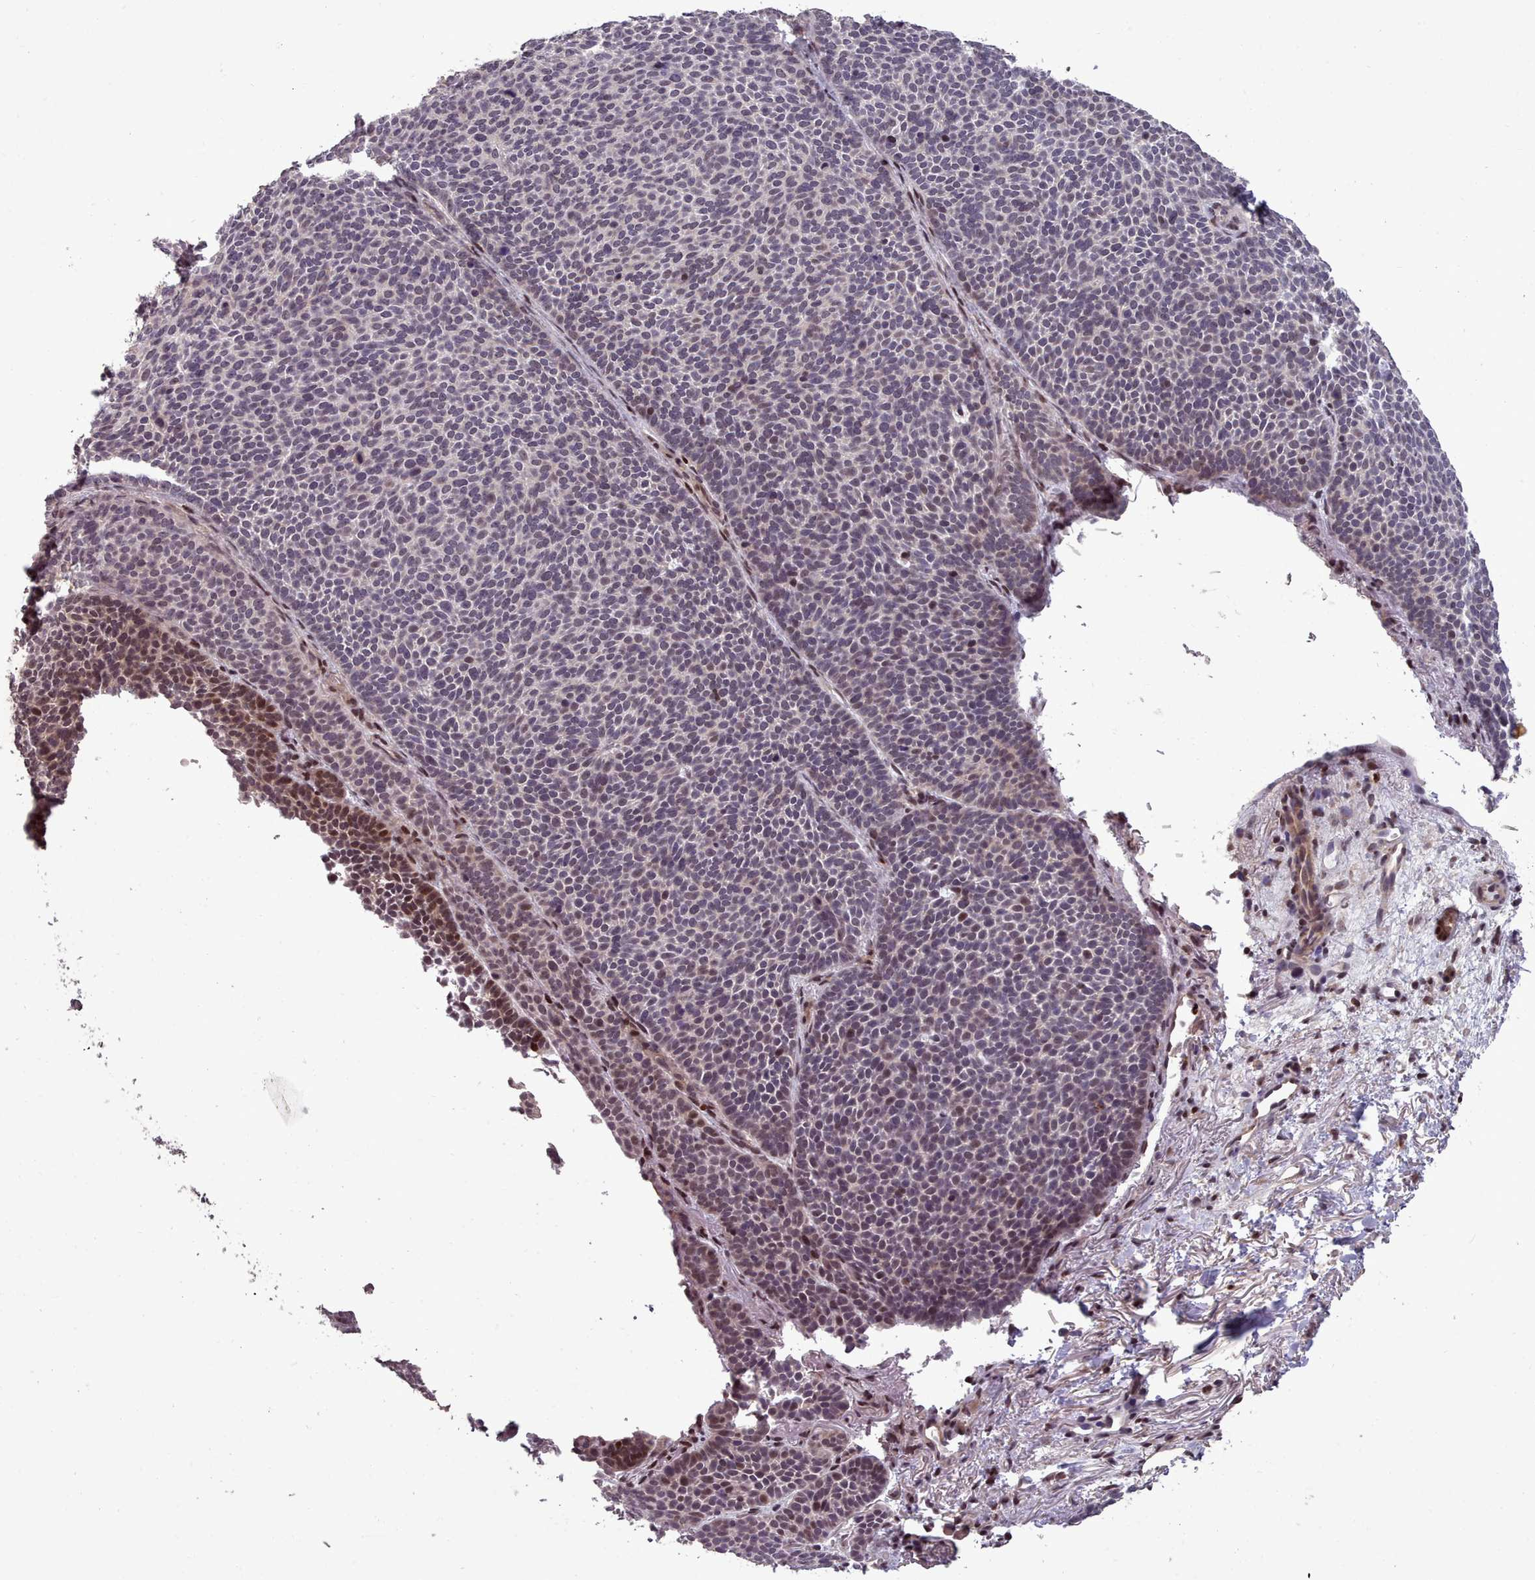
{"staining": {"intensity": "moderate", "quantity": "<25%", "location": "nuclear"}, "tissue": "skin cancer", "cell_type": "Tumor cells", "image_type": "cancer", "snomed": [{"axis": "morphology", "description": "Basal cell carcinoma"}, {"axis": "topography", "description": "Skin"}], "caption": "Protein analysis of skin cancer (basal cell carcinoma) tissue demonstrates moderate nuclear staining in about <25% of tumor cells. Nuclei are stained in blue.", "gene": "ENSA", "patient": {"sex": "female", "age": 77}}